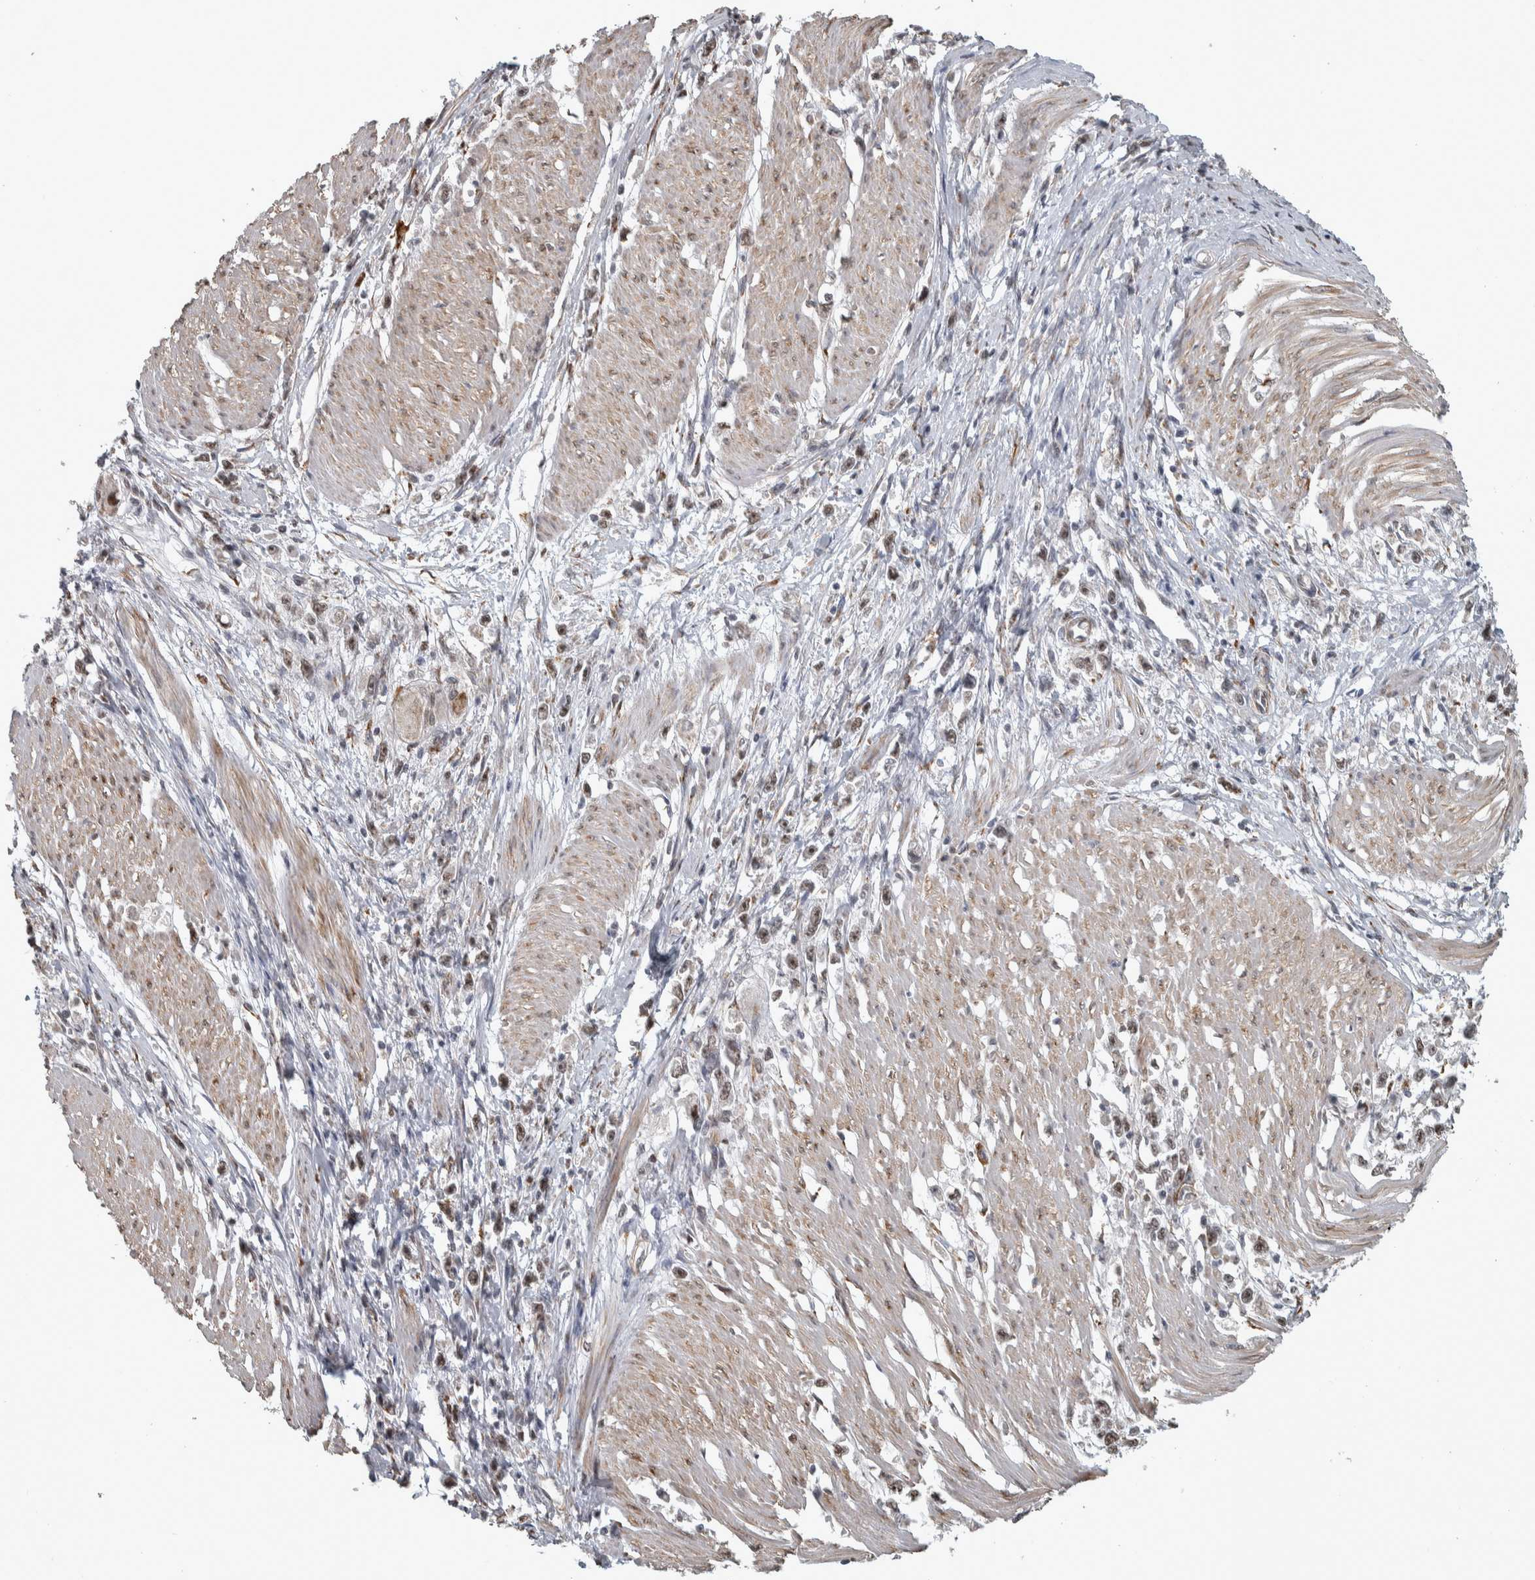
{"staining": {"intensity": "moderate", "quantity": "25%-75%", "location": "nuclear"}, "tissue": "stomach cancer", "cell_type": "Tumor cells", "image_type": "cancer", "snomed": [{"axis": "morphology", "description": "Adenocarcinoma, NOS"}, {"axis": "topography", "description": "Stomach"}], "caption": "Protein staining of stomach adenocarcinoma tissue displays moderate nuclear staining in approximately 25%-75% of tumor cells.", "gene": "DDX42", "patient": {"sex": "female", "age": 59}}